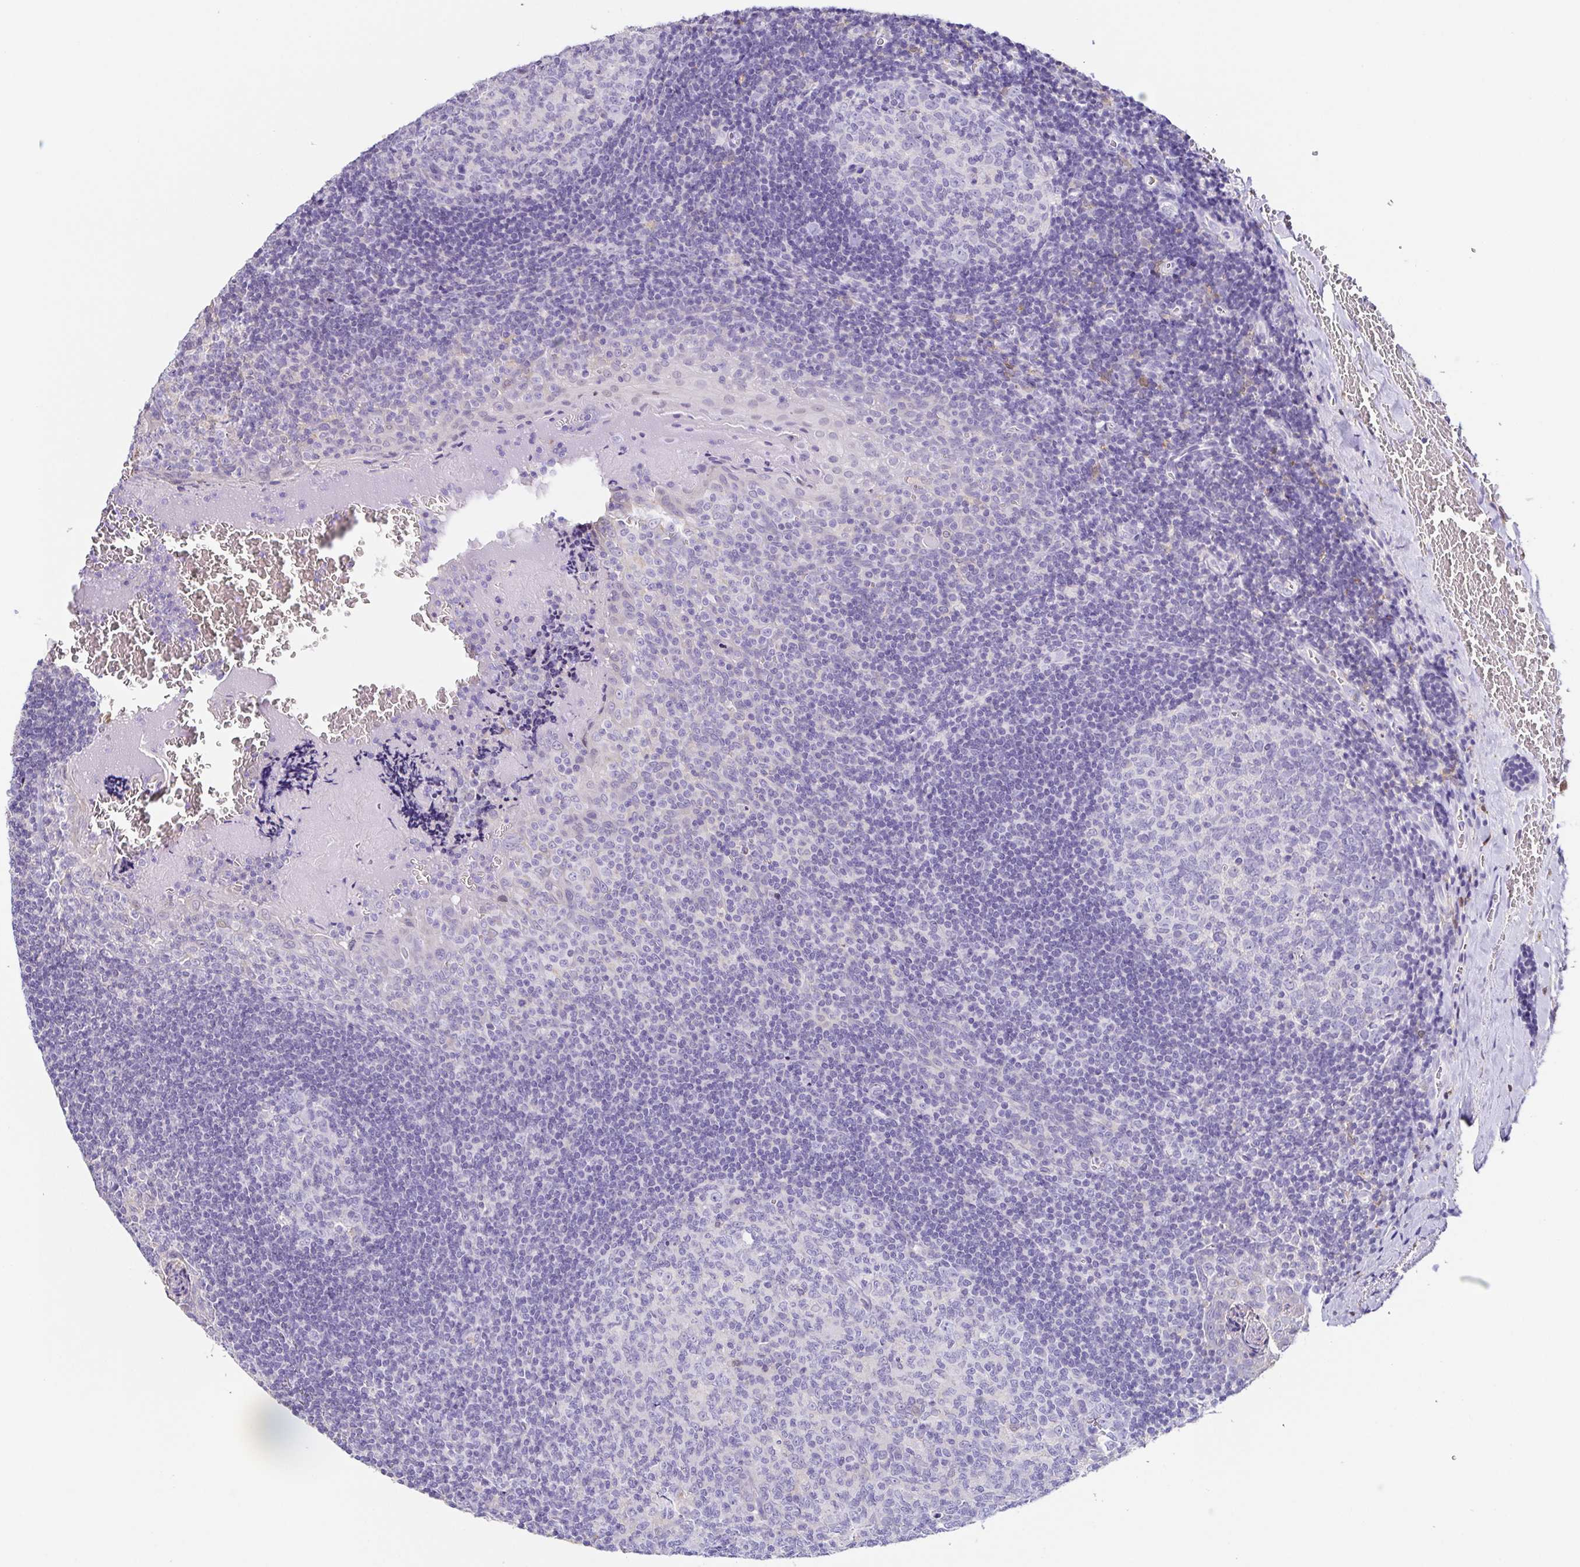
{"staining": {"intensity": "negative", "quantity": "none", "location": "none"}, "tissue": "tonsil", "cell_type": "Germinal center cells", "image_type": "normal", "snomed": [{"axis": "morphology", "description": "Normal tissue, NOS"}, {"axis": "morphology", "description": "Inflammation, NOS"}, {"axis": "topography", "description": "Tonsil"}], "caption": "IHC of benign human tonsil exhibits no positivity in germinal center cells. (DAB immunohistochemistry (IHC) visualized using brightfield microscopy, high magnification).", "gene": "ANXA10", "patient": {"sex": "female", "age": 31}}